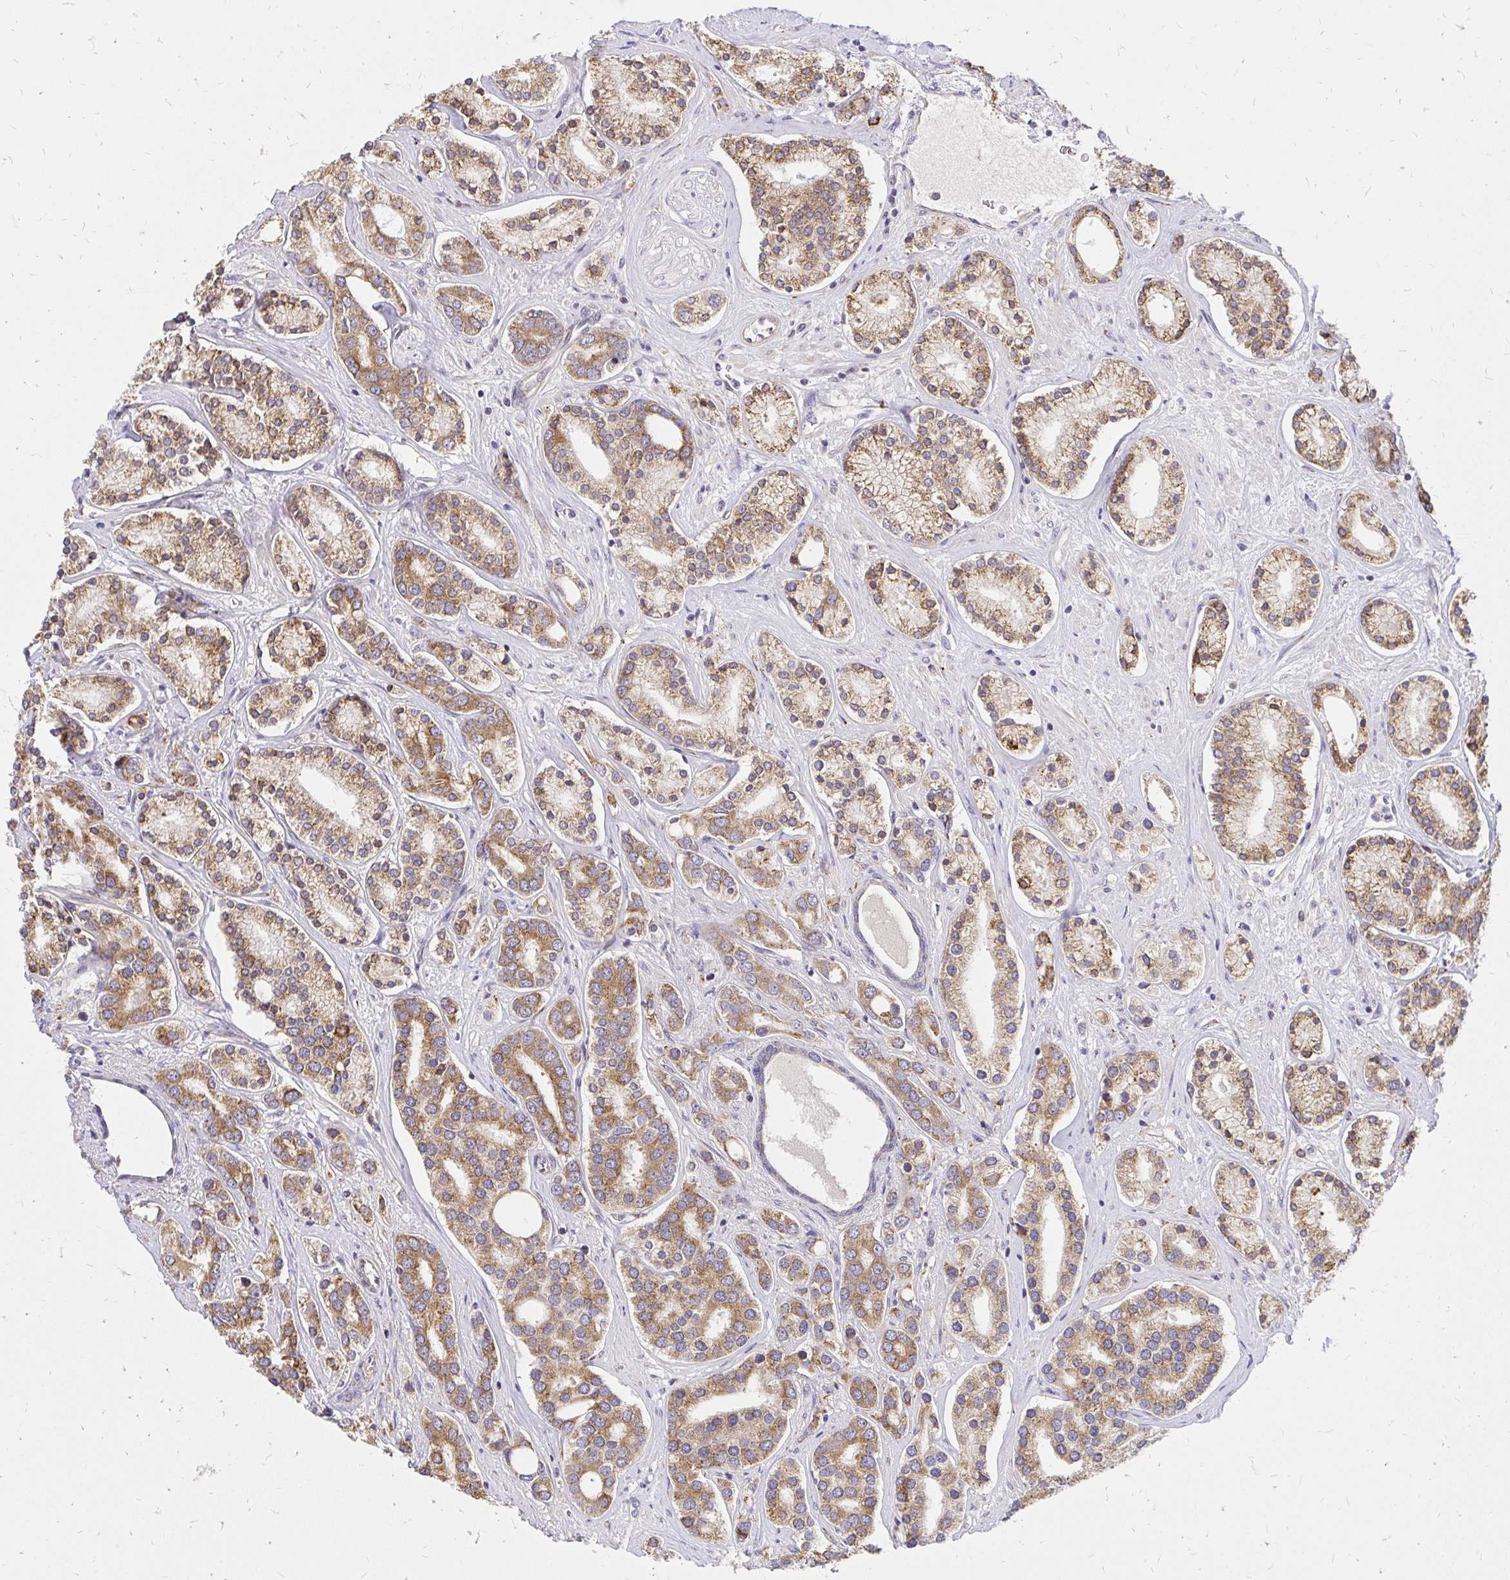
{"staining": {"intensity": "moderate", "quantity": ">75%", "location": "cytoplasmic/membranous"}, "tissue": "prostate cancer", "cell_type": "Tumor cells", "image_type": "cancer", "snomed": [{"axis": "morphology", "description": "Adenocarcinoma, High grade"}, {"axis": "topography", "description": "Prostate"}], "caption": "Immunohistochemistry (IHC) (DAB (3,3'-diaminobenzidine)) staining of high-grade adenocarcinoma (prostate) reveals moderate cytoplasmic/membranous protein positivity in approximately >75% of tumor cells.", "gene": "NAALAD2", "patient": {"sex": "male", "age": 58}}